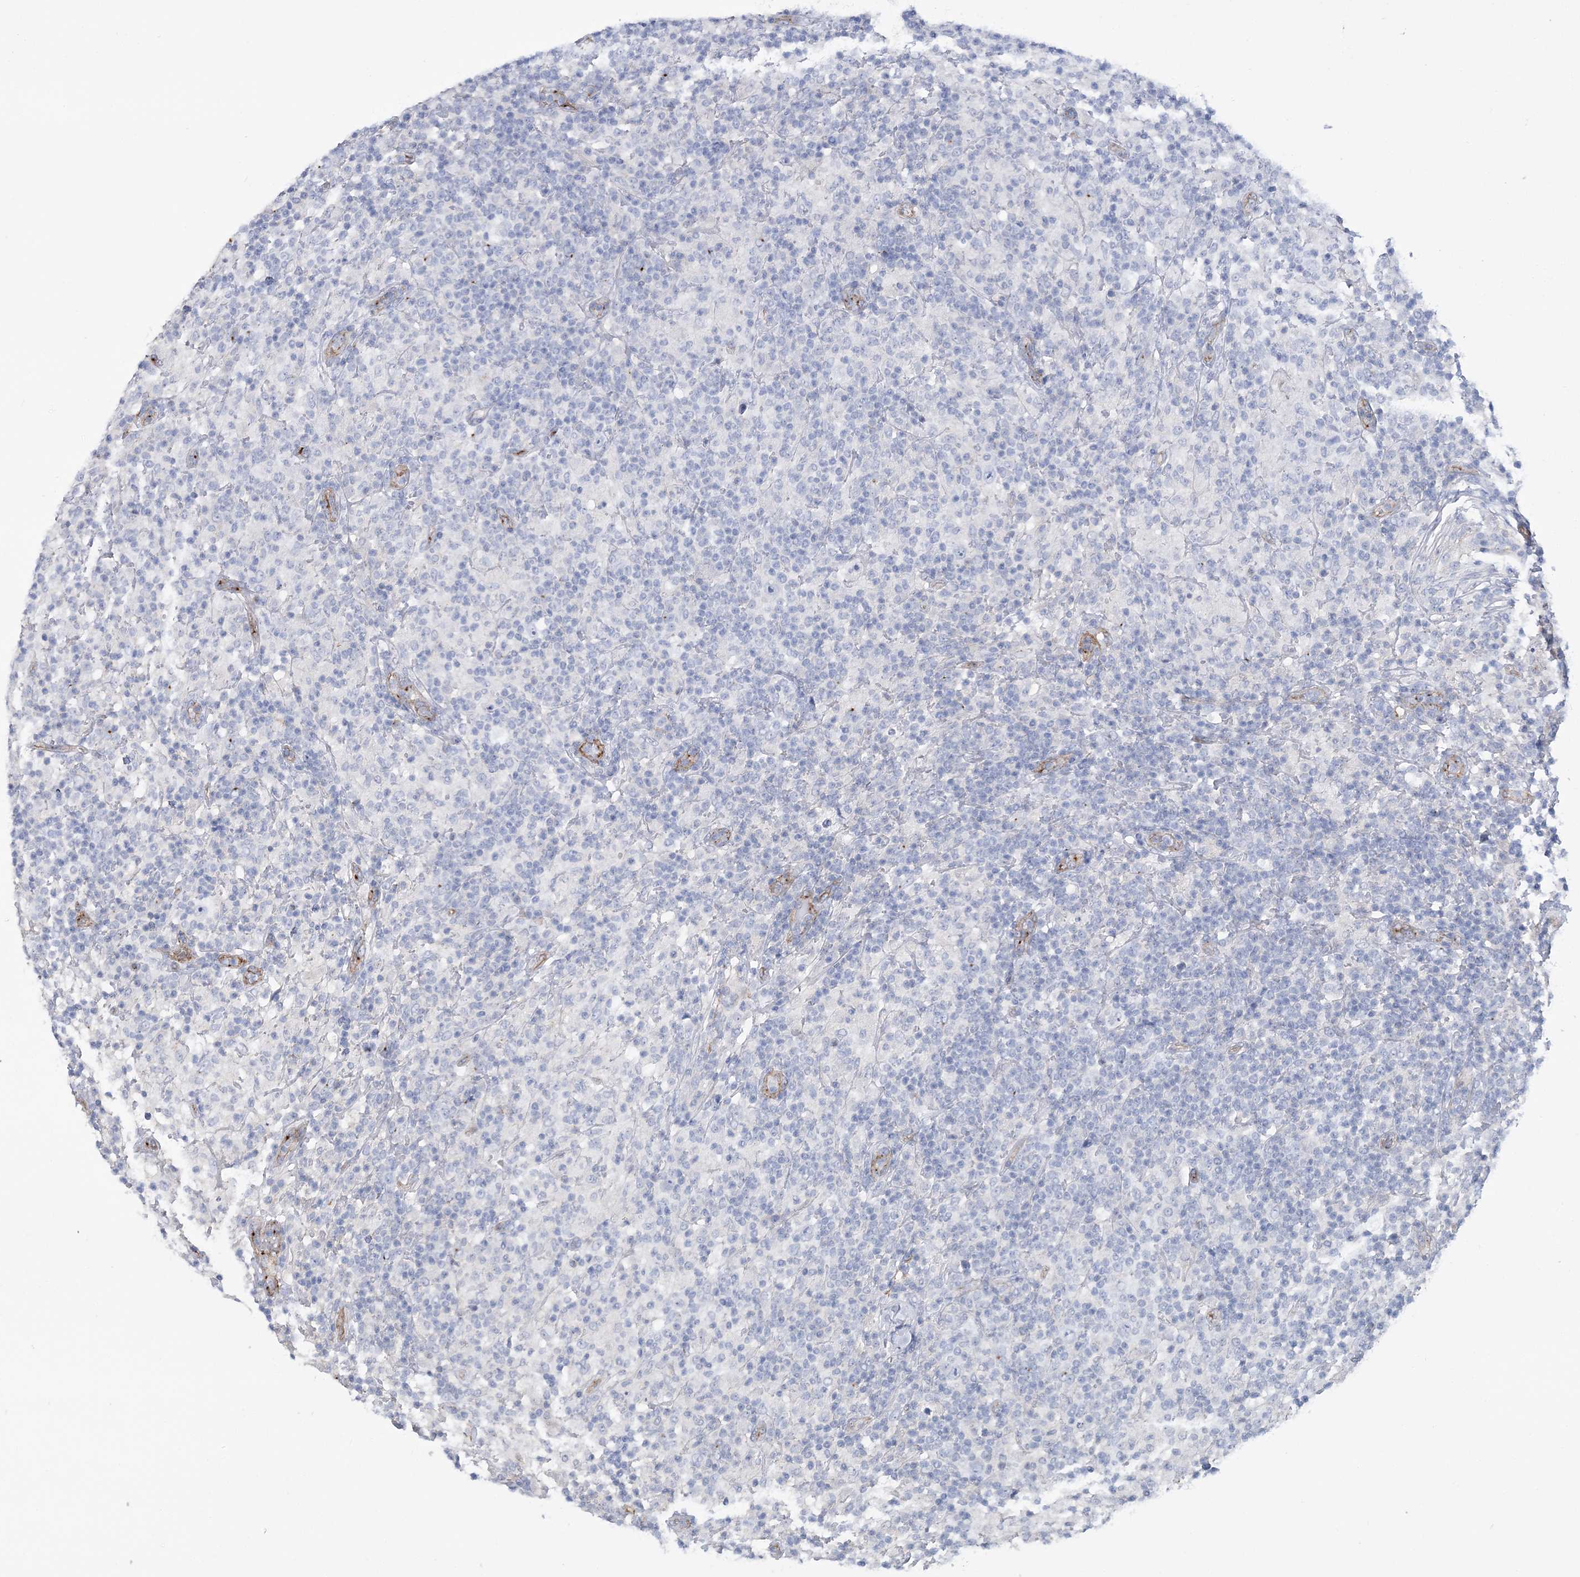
{"staining": {"intensity": "negative", "quantity": "none", "location": "none"}, "tissue": "lymphoma", "cell_type": "Tumor cells", "image_type": "cancer", "snomed": [{"axis": "morphology", "description": "Hodgkin's disease, NOS"}, {"axis": "topography", "description": "Lymph node"}], "caption": "Tumor cells show no significant staining in lymphoma.", "gene": "RAB11FIP5", "patient": {"sex": "male", "age": 70}}